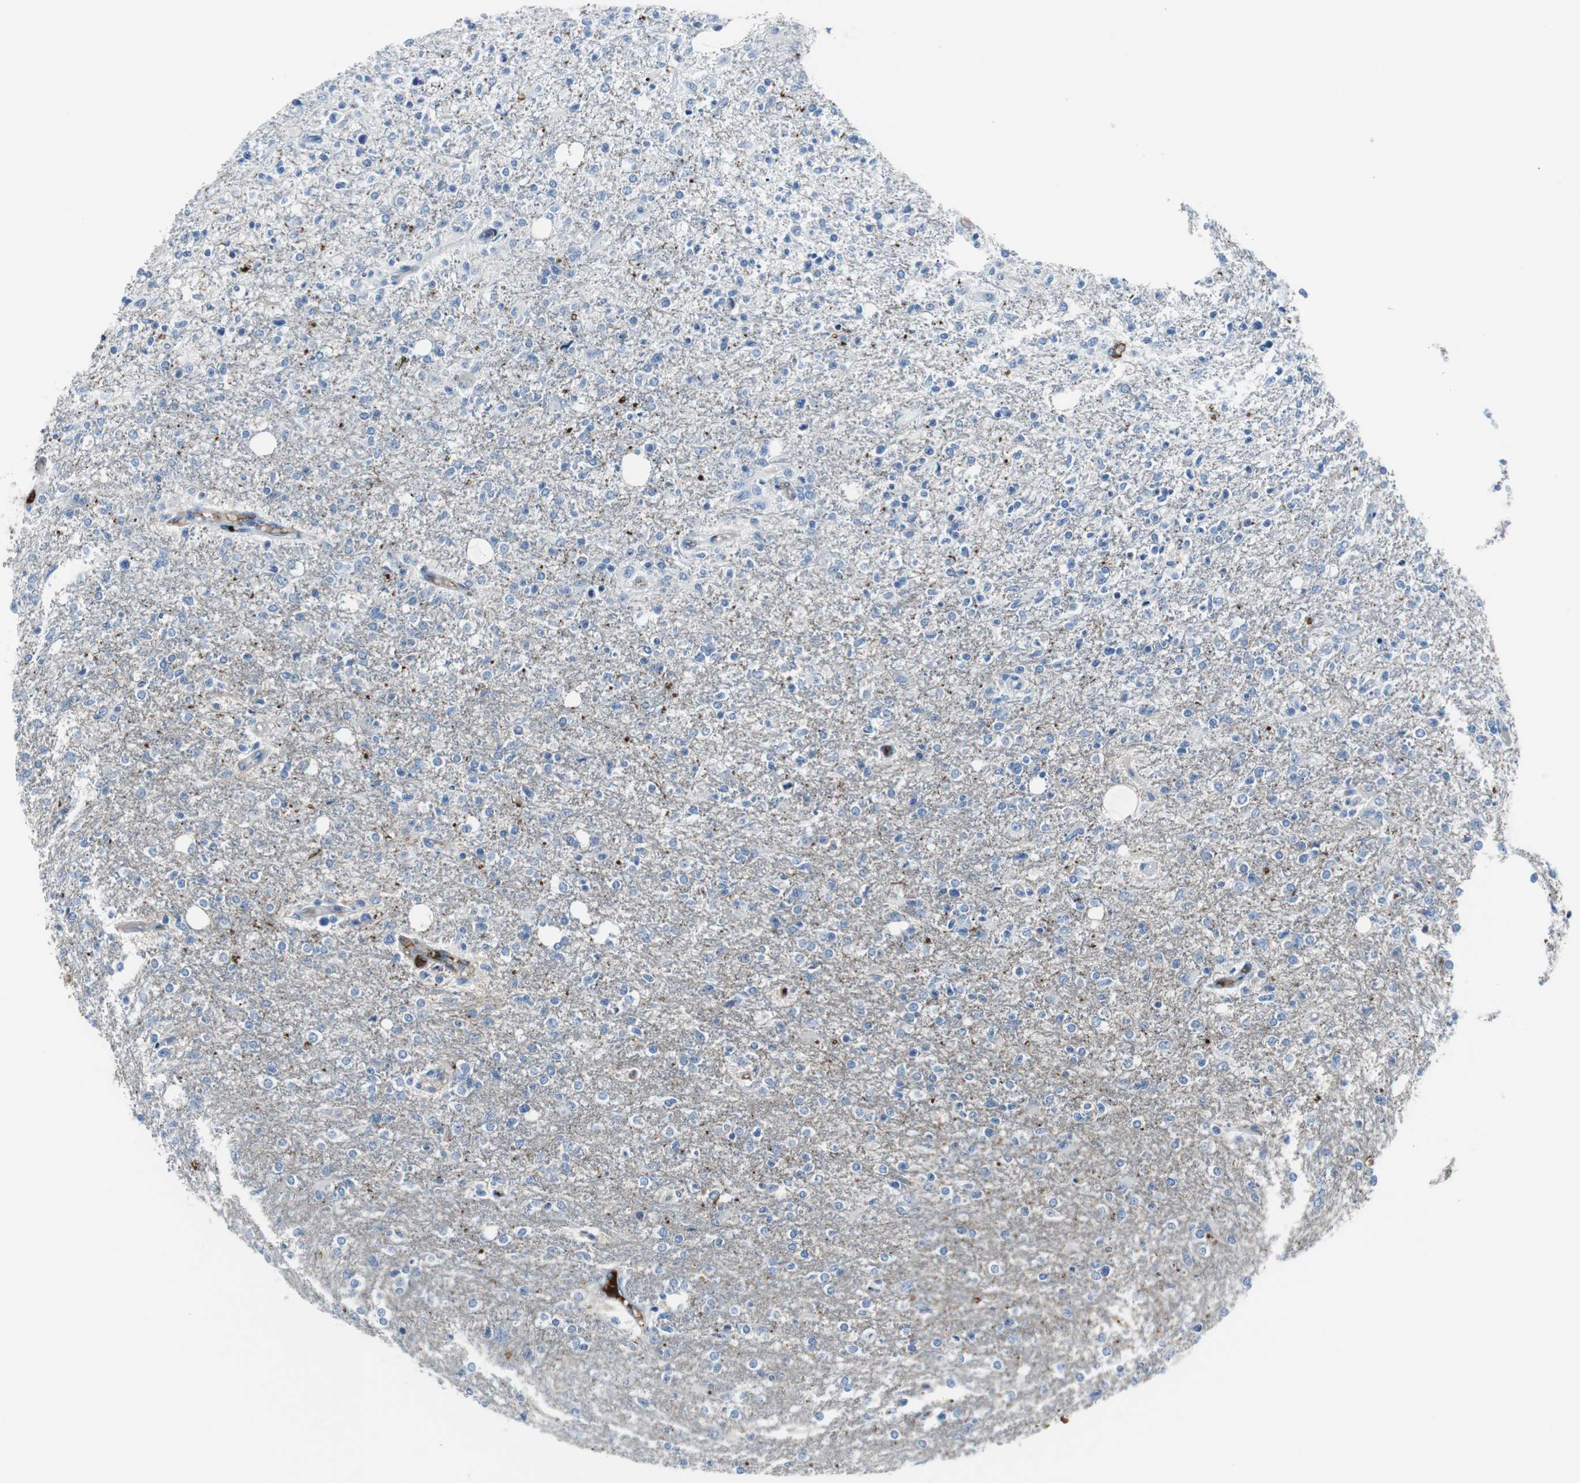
{"staining": {"intensity": "negative", "quantity": "none", "location": "none"}, "tissue": "glioma", "cell_type": "Tumor cells", "image_type": "cancer", "snomed": [{"axis": "morphology", "description": "Glioma, malignant, High grade"}, {"axis": "topography", "description": "Cerebral cortex"}], "caption": "Micrograph shows no protein expression in tumor cells of malignant glioma (high-grade) tissue.", "gene": "APCS", "patient": {"sex": "male", "age": 76}}